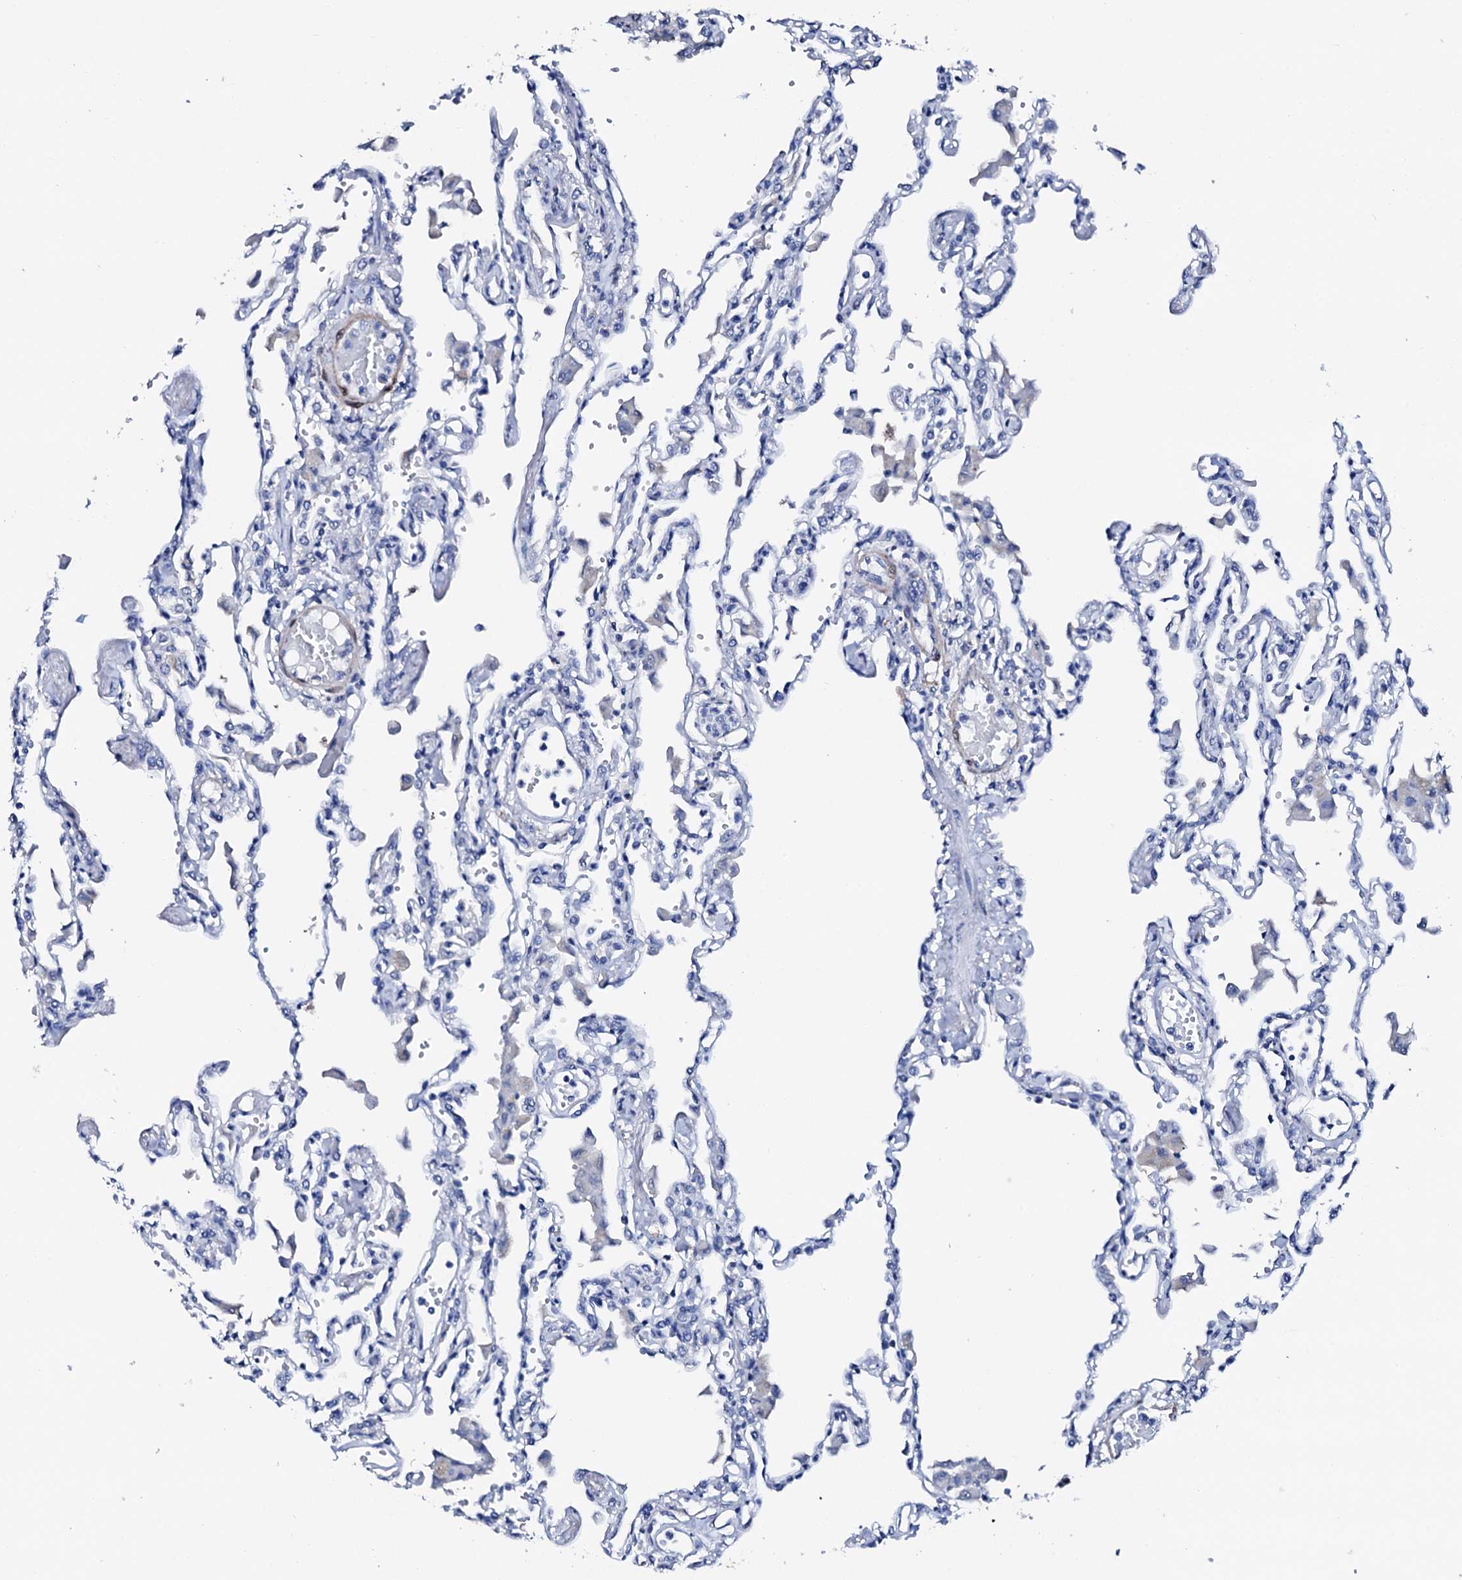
{"staining": {"intensity": "negative", "quantity": "none", "location": "none"}, "tissue": "lung", "cell_type": "Alveolar cells", "image_type": "normal", "snomed": [{"axis": "morphology", "description": "Normal tissue, NOS"}, {"axis": "topography", "description": "Bronchus"}, {"axis": "topography", "description": "Lung"}], "caption": "Lung stained for a protein using immunohistochemistry exhibits no positivity alveolar cells.", "gene": "NRIP2", "patient": {"sex": "female", "age": 49}}